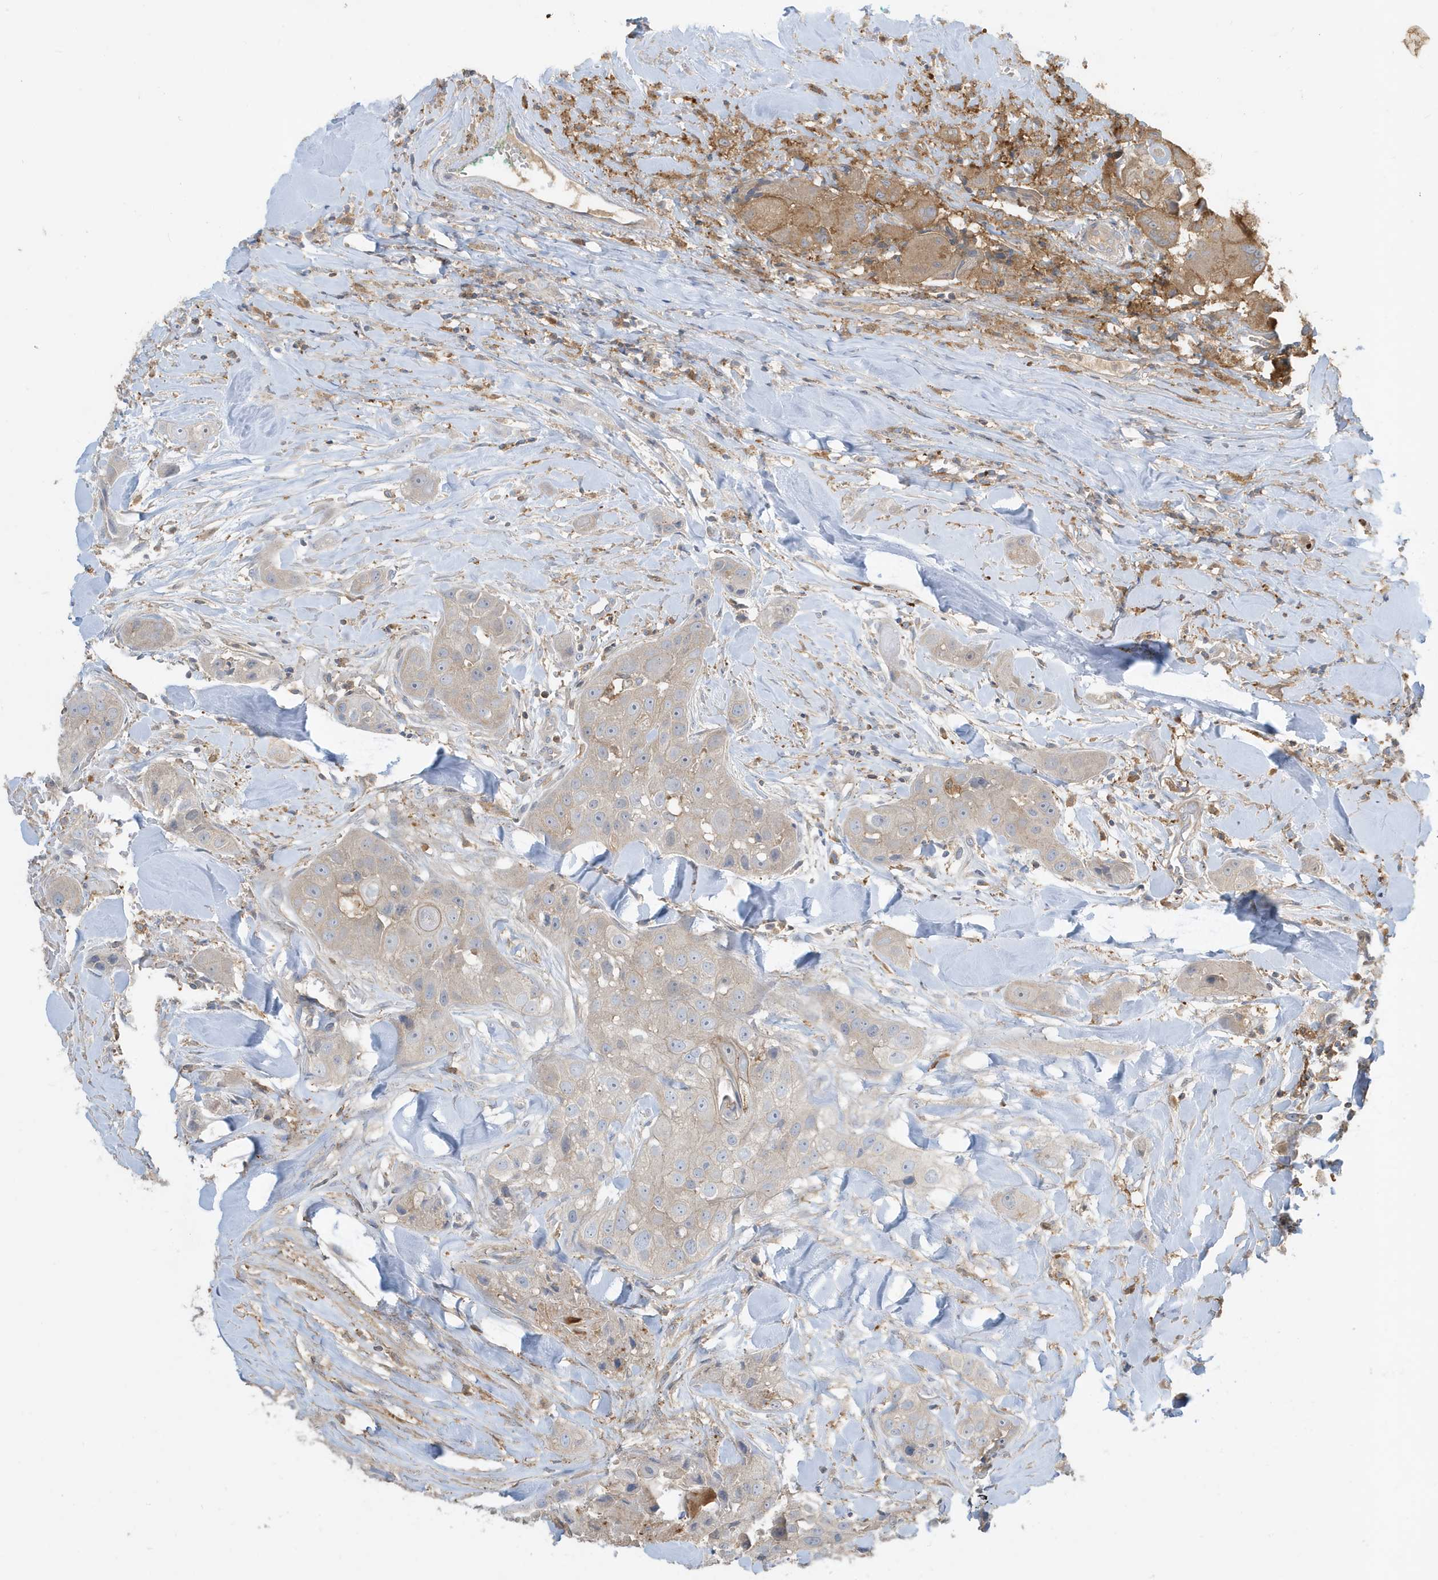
{"staining": {"intensity": "negative", "quantity": "none", "location": "none"}, "tissue": "head and neck cancer", "cell_type": "Tumor cells", "image_type": "cancer", "snomed": [{"axis": "morphology", "description": "Normal tissue, NOS"}, {"axis": "morphology", "description": "Squamous cell carcinoma, NOS"}, {"axis": "topography", "description": "Skeletal muscle"}, {"axis": "topography", "description": "Head-Neck"}], "caption": "IHC of human head and neck cancer reveals no positivity in tumor cells. (DAB (3,3'-diaminobenzidine) IHC with hematoxylin counter stain).", "gene": "ABTB1", "patient": {"sex": "male", "age": 51}}